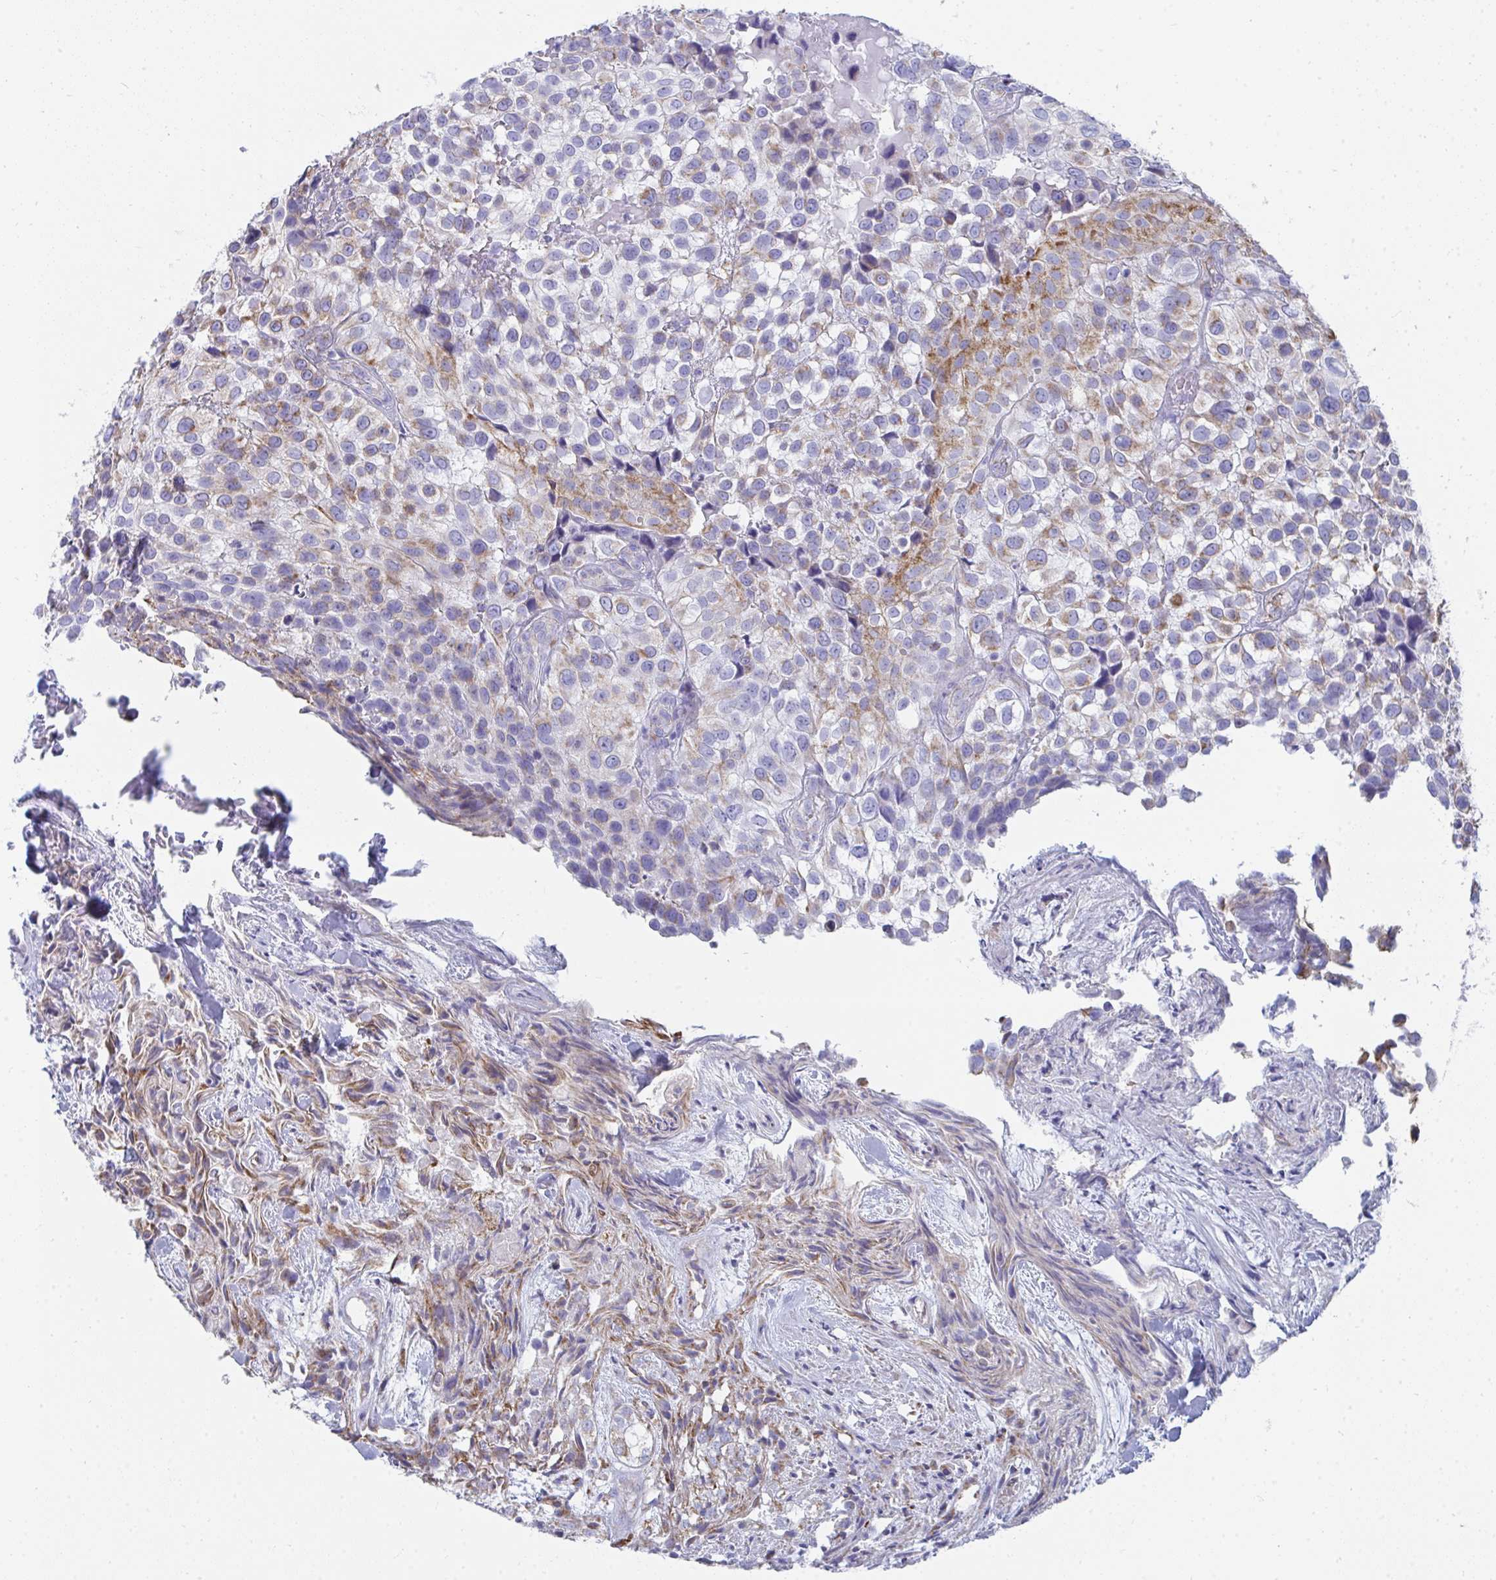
{"staining": {"intensity": "moderate", "quantity": "<25%", "location": "cytoplasmic/membranous"}, "tissue": "urothelial cancer", "cell_type": "Tumor cells", "image_type": "cancer", "snomed": [{"axis": "morphology", "description": "Urothelial carcinoma, High grade"}, {"axis": "topography", "description": "Urinary bladder"}], "caption": "A low amount of moderate cytoplasmic/membranous expression is appreciated in about <25% of tumor cells in urothelial cancer tissue.", "gene": "AIFM1", "patient": {"sex": "male", "age": 56}}